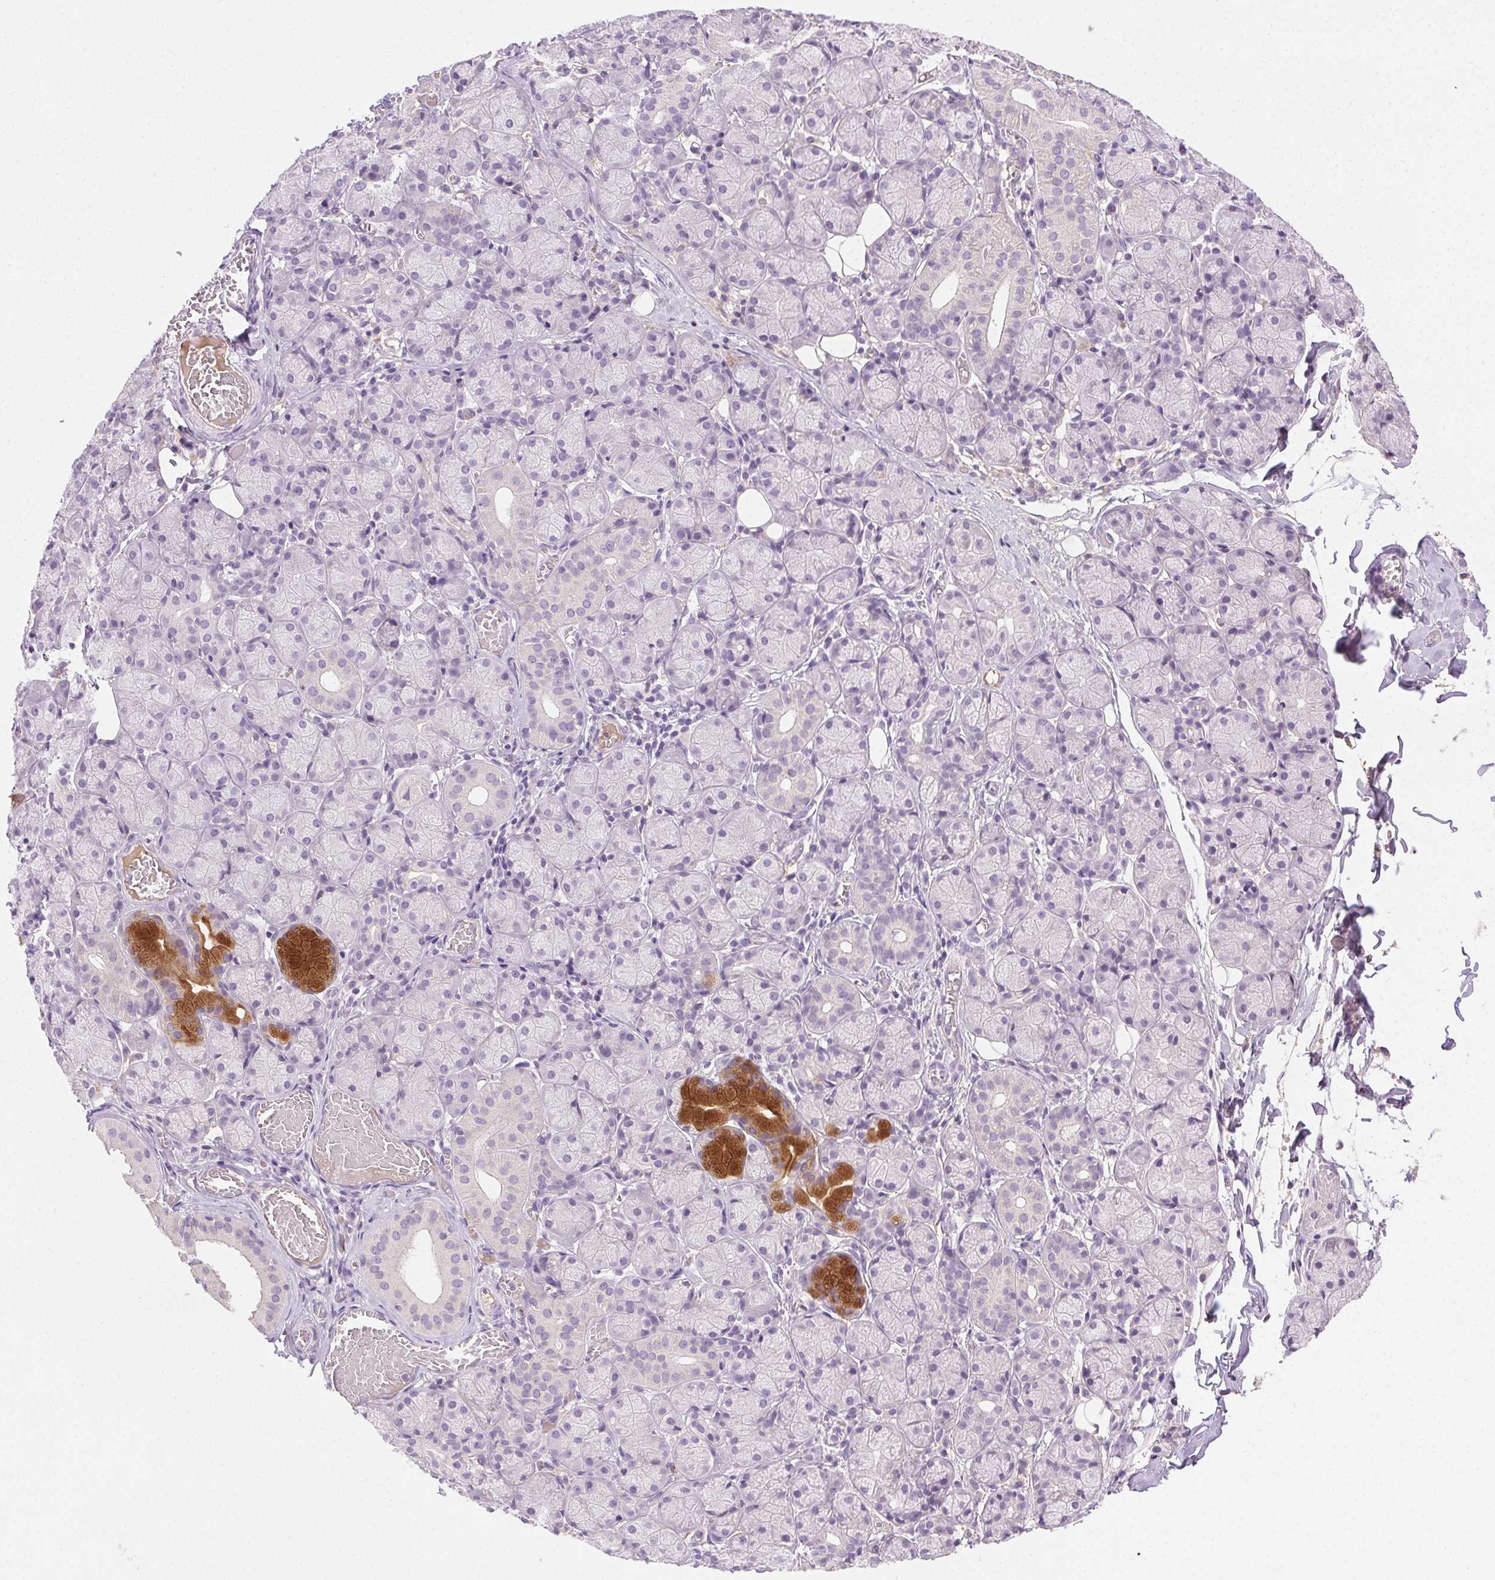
{"staining": {"intensity": "strong", "quantity": "<25%", "location": "cytoplasmic/membranous"}, "tissue": "salivary gland", "cell_type": "Glandular cells", "image_type": "normal", "snomed": [{"axis": "morphology", "description": "Normal tissue, NOS"}, {"axis": "topography", "description": "Salivary gland"}, {"axis": "topography", "description": "Peripheral nerve tissue"}], "caption": "Unremarkable salivary gland exhibits strong cytoplasmic/membranous positivity in about <25% of glandular cells, visualized by immunohistochemistry. The staining is performed using DAB (3,3'-diaminobenzidine) brown chromogen to label protein expression. The nuclei are counter-stained blue using hematoxylin.", "gene": "BPIFB2", "patient": {"sex": "female", "age": 24}}